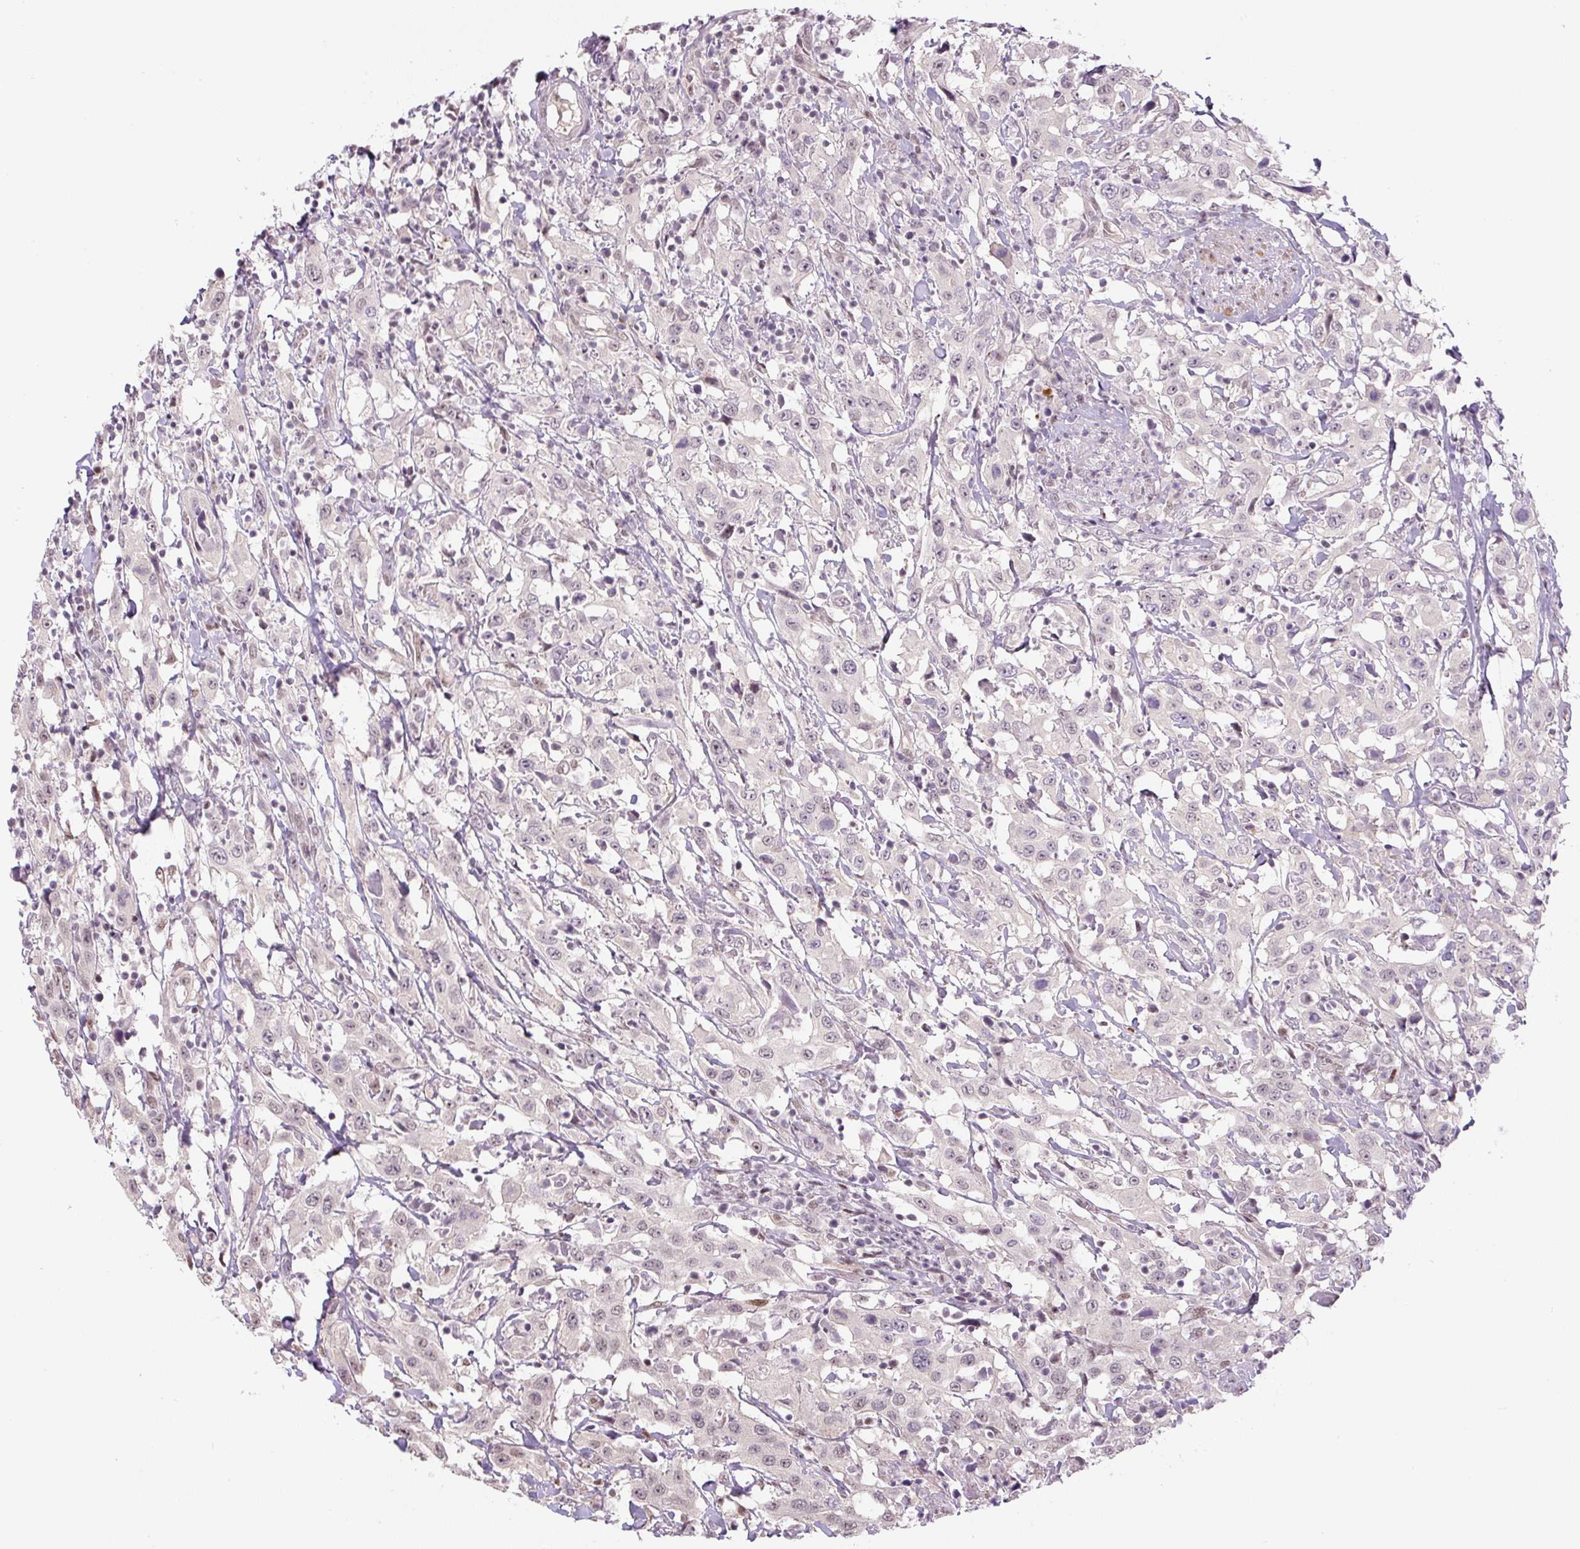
{"staining": {"intensity": "negative", "quantity": "none", "location": "none"}, "tissue": "urothelial cancer", "cell_type": "Tumor cells", "image_type": "cancer", "snomed": [{"axis": "morphology", "description": "Urothelial carcinoma, High grade"}, {"axis": "topography", "description": "Urinary bladder"}], "caption": "An immunohistochemistry image of high-grade urothelial carcinoma is shown. There is no staining in tumor cells of high-grade urothelial carcinoma.", "gene": "TCFL5", "patient": {"sex": "male", "age": 61}}